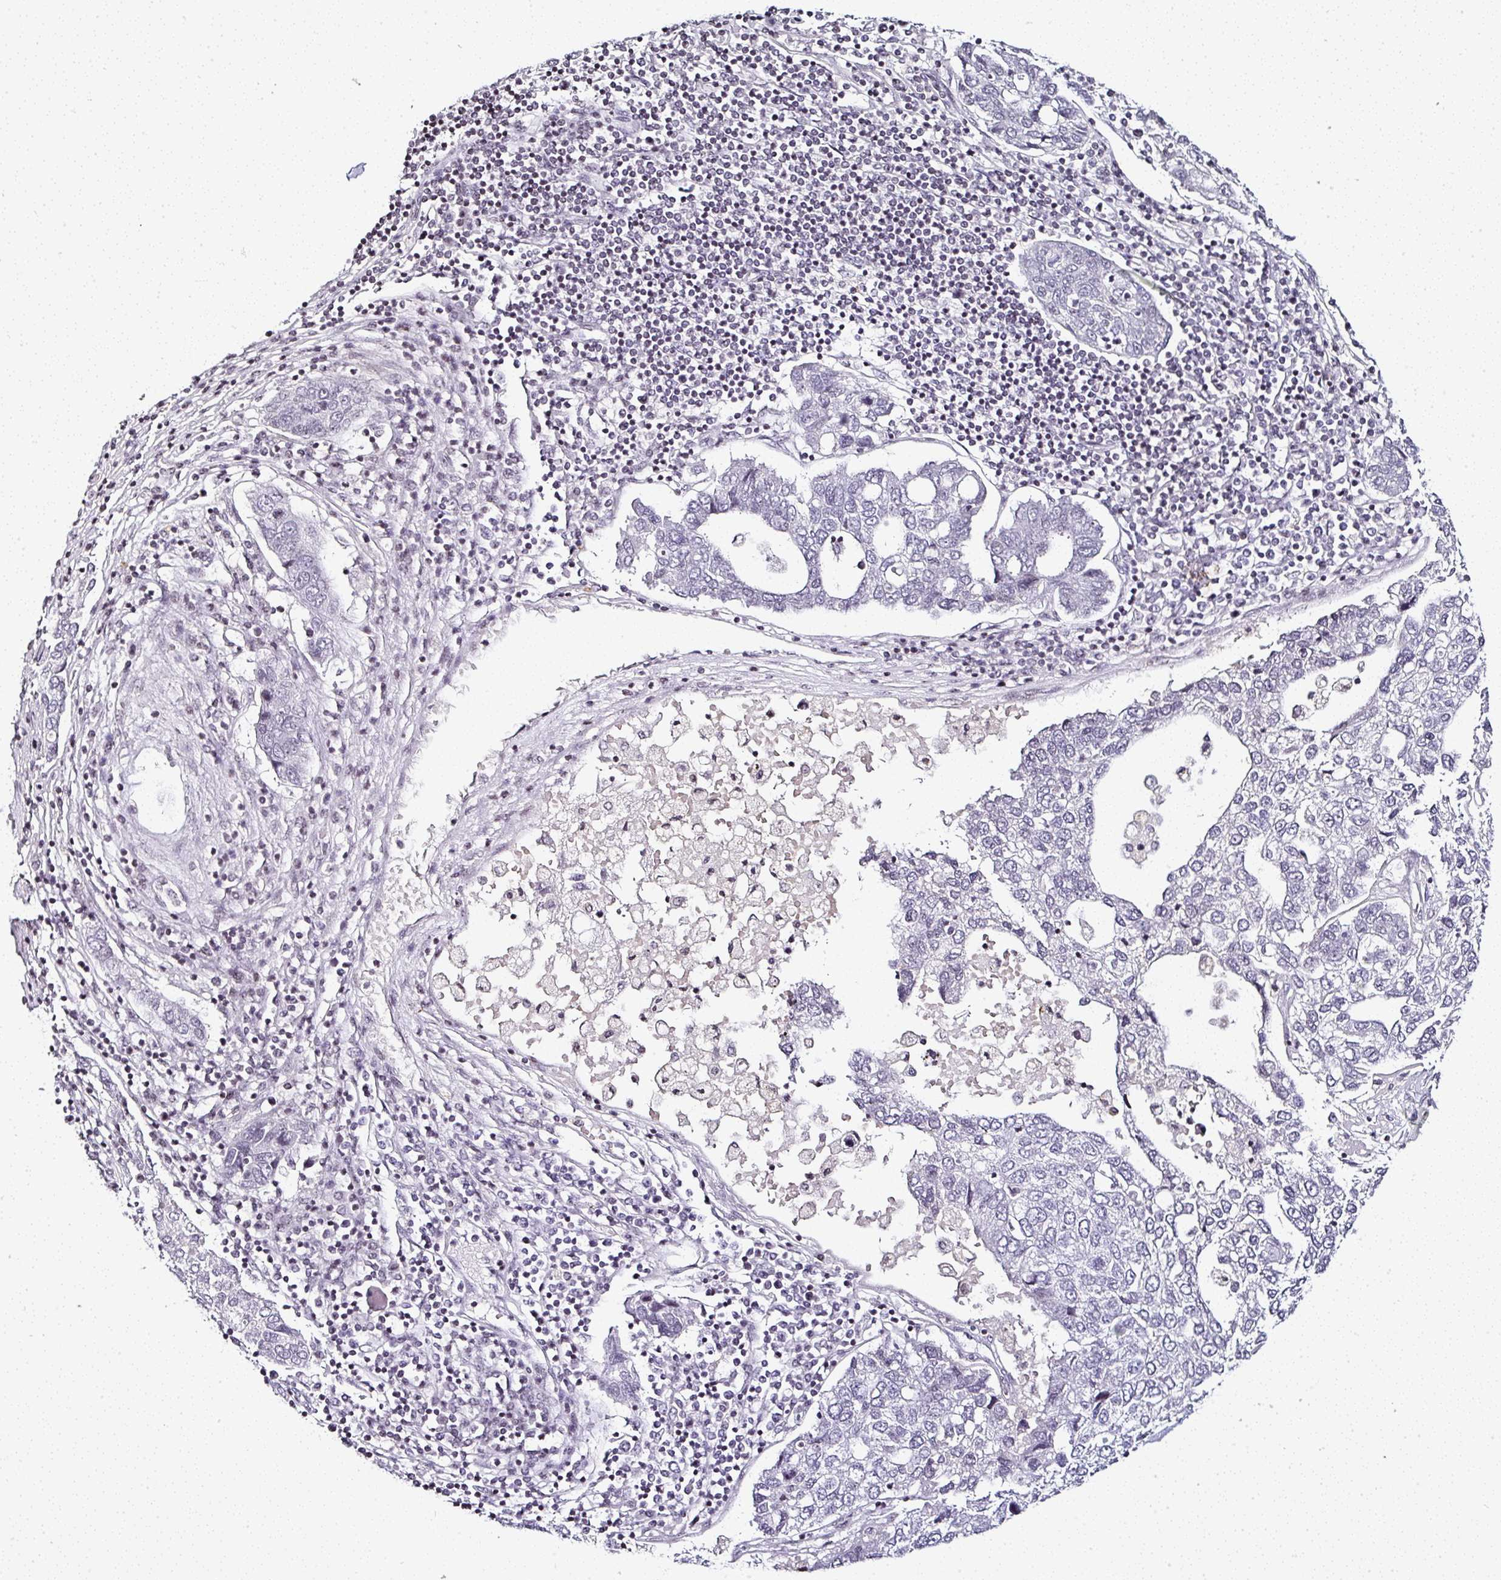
{"staining": {"intensity": "negative", "quantity": "none", "location": "none"}, "tissue": "pancreatic cancer", "cell_type": "Tumor cells", "image_type": "cancer", "snomed": [{"axis": "morphology", "description": "Adenocarcinoma, NOS"}, {"axis": "topography", "description": "Pancreas"}], "caption": "This is an immunohistochemistry (IHC) photomicrograph of human pancreatic adenocarcinoma. There is no expression in tumor cells.", "gene": "SERPINB3", "patient": {"sex": "female", "age": 61}}